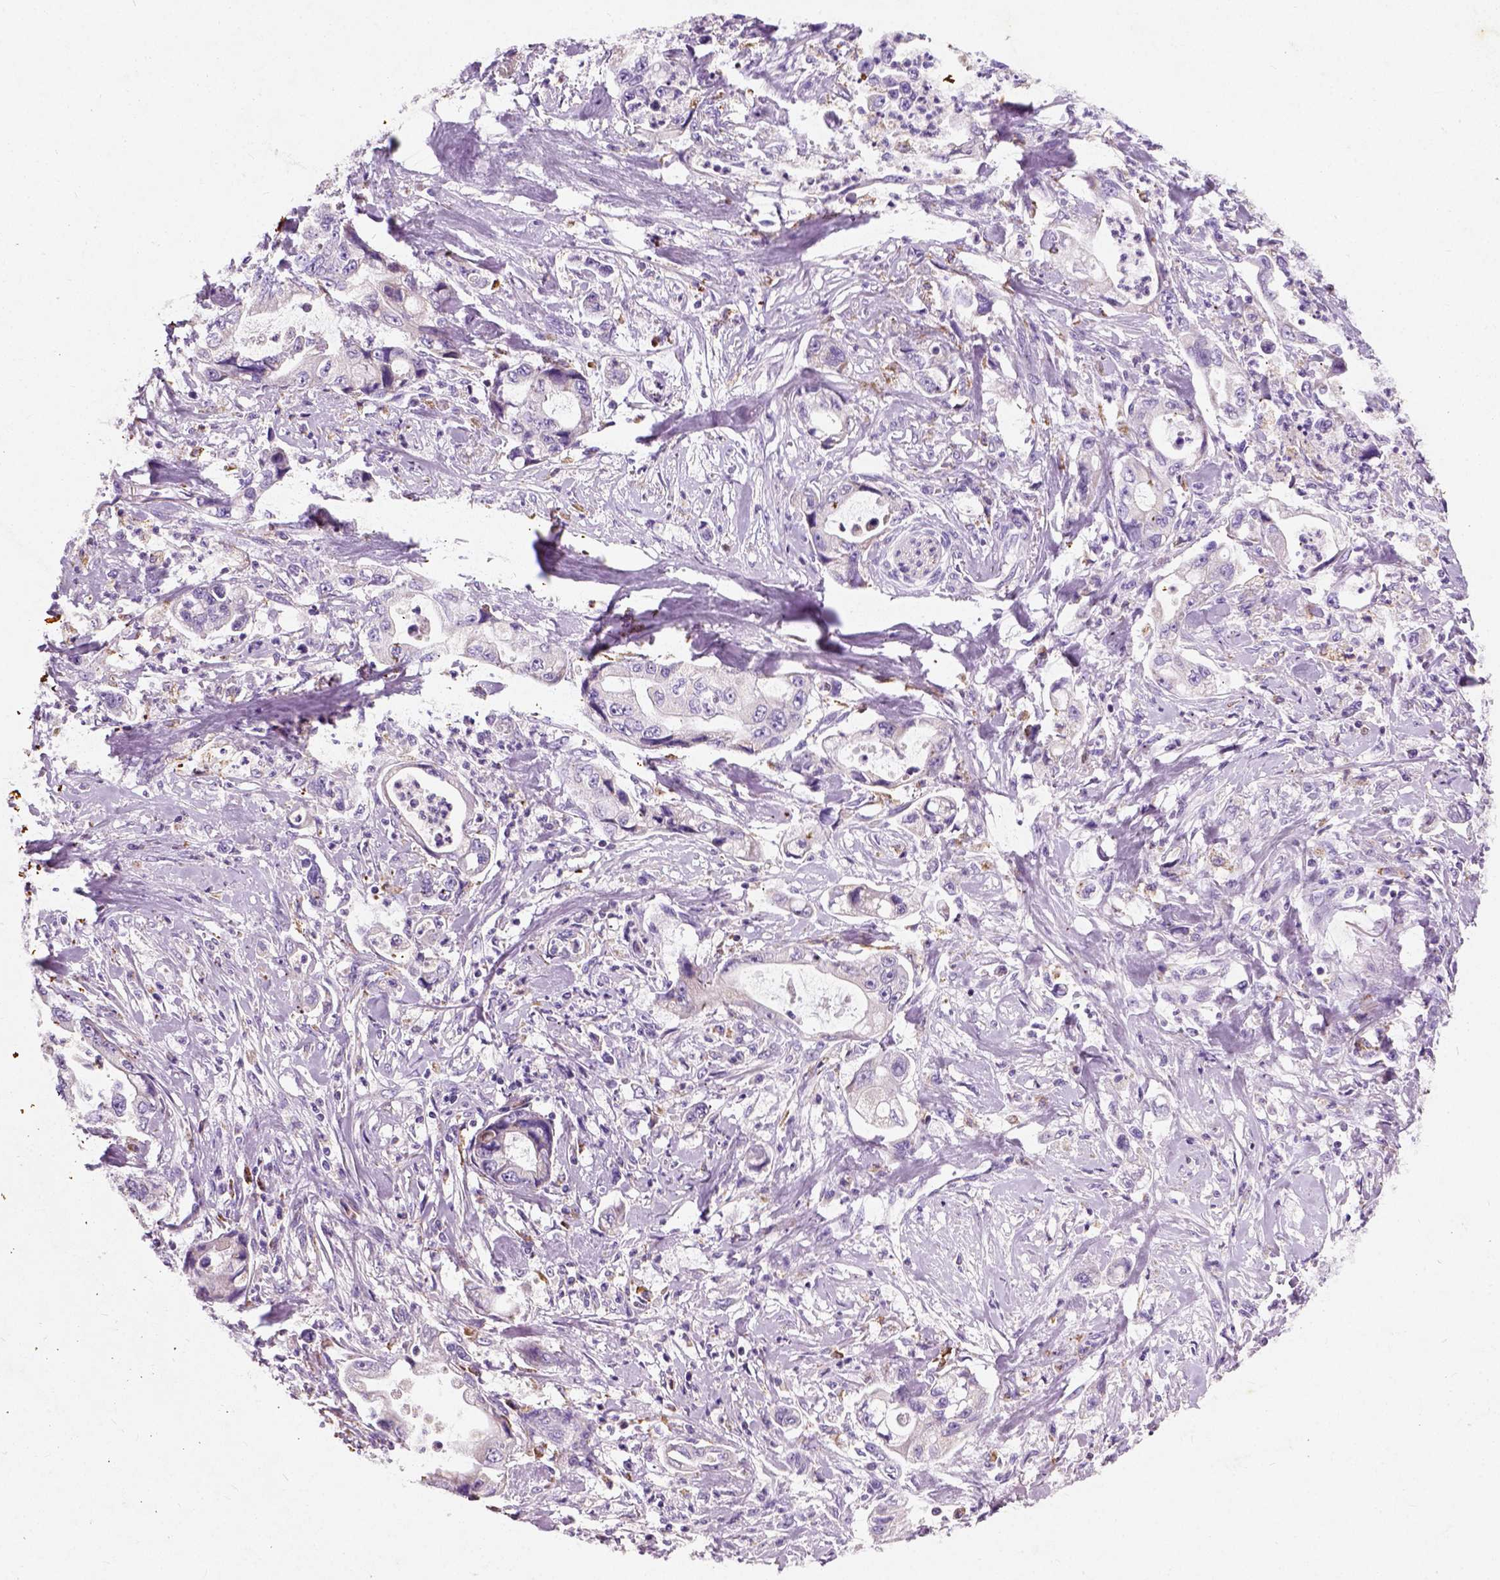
{"staining": {"intensity": "negative", "quantity": "none", "location": "none"}, "tissue": "stomach cancer", "cell_type": "Tumor cells", "image_type": "cancer", "snomed": [{"axis": "morphology", "description": "Adenocarcinoma, NOS"}, {"axis": "topography", "description": "Pancreas"}, {"axis": "topography", "description": "Stomach, upper"}], "caption": "IHC image of stomach cancer (adenocarcinoma) stained for a protein (brown), which displays no positivity in tumor cells. Brightfield microscopy of immunohistochemistry (IHC) stained with DAB (brown) and hematoxylin (blue), captured at high magnification.", "gene": "CHODL", "patient": {"sex": "male", "age": 77}}